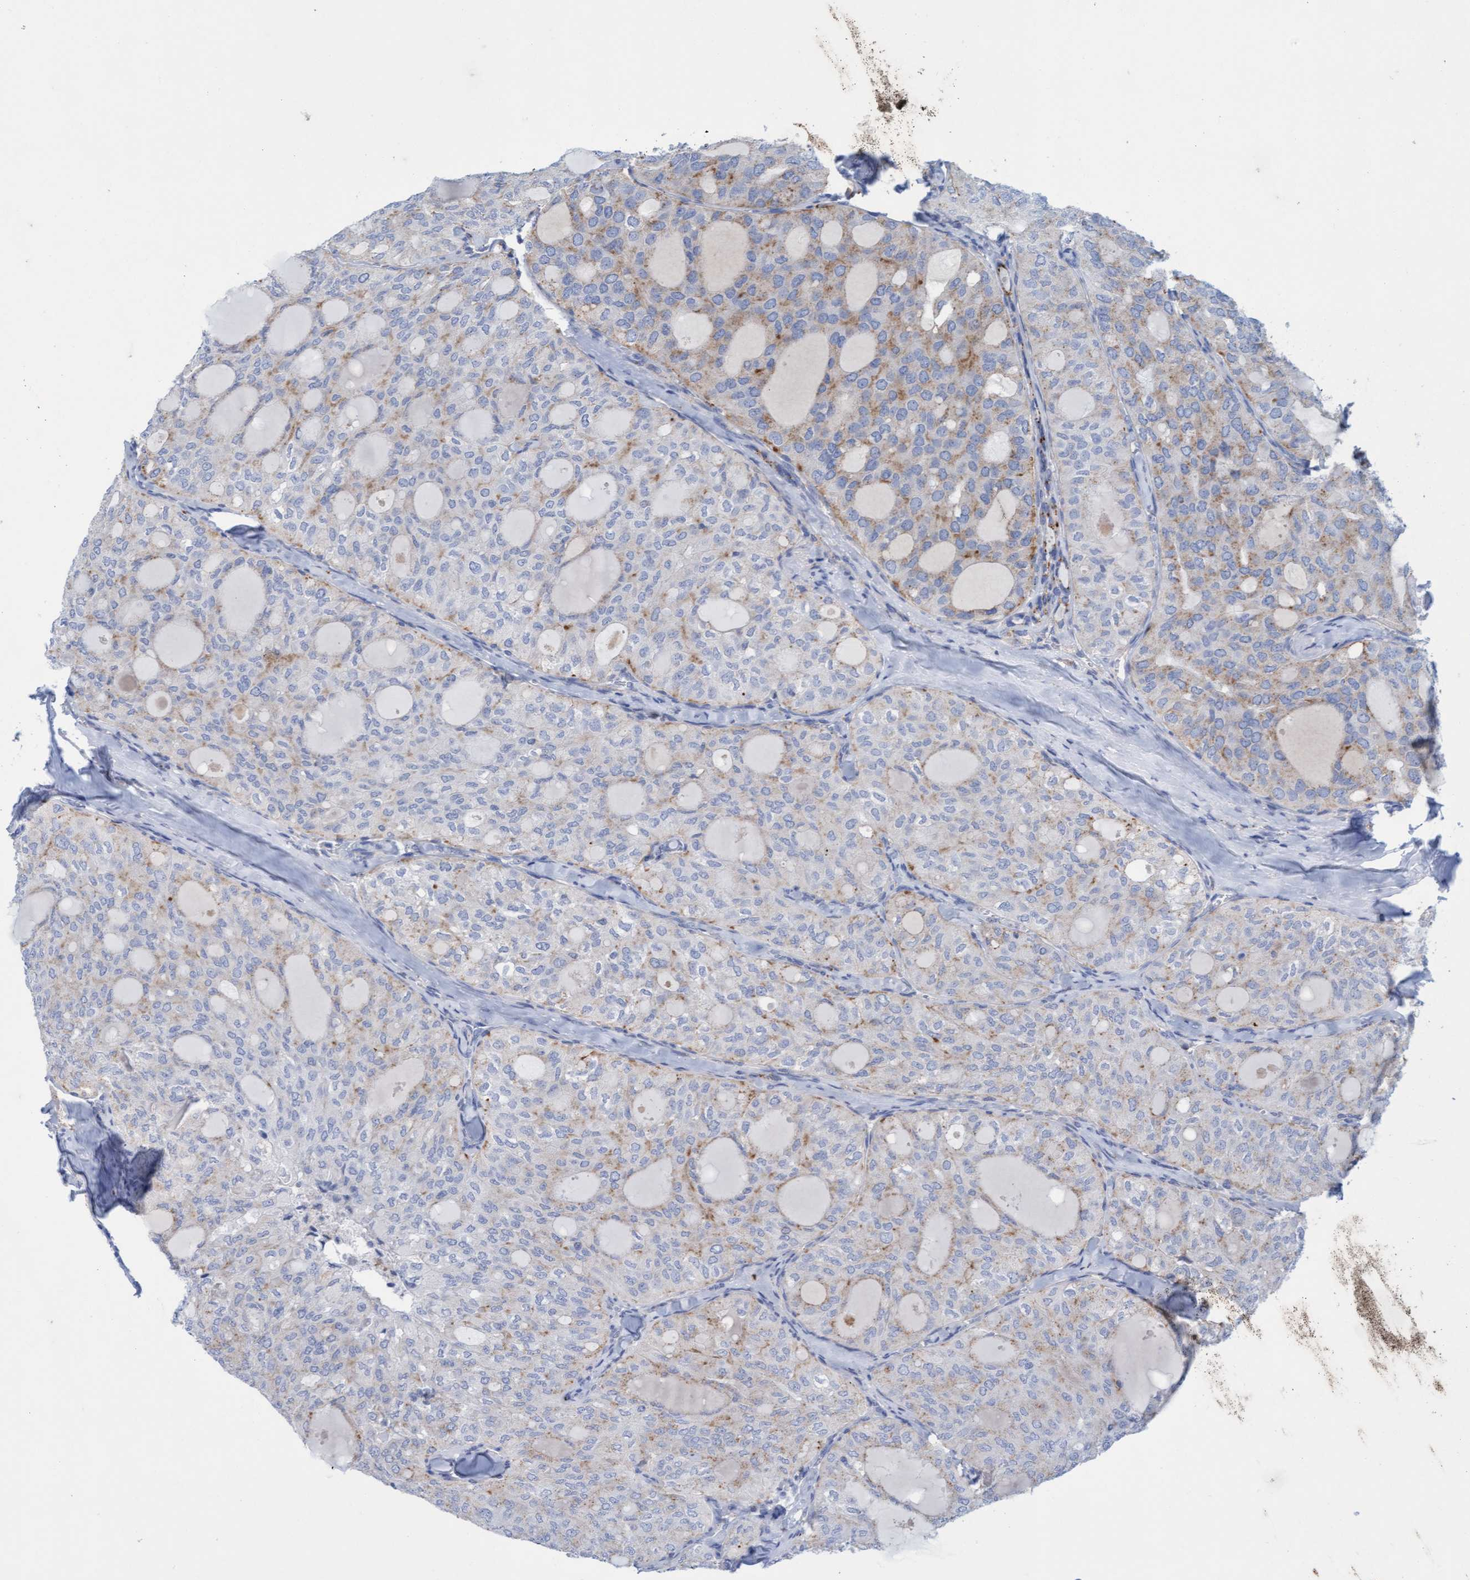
{"staining": {"intensity": "moderate", "quantity": "<25%", "location": "cytoplasmic/membranous"}, "tissue": "thyroid cancer", "cell_type": "Tumor cells", "image_type": "cancer", "snomed": [{"axis": "morphology", "description": "Follicular adenoma carcinoma, NOS"}, {"axis": "topography", "description": "Thyroid gland"}], "caption": "This histopathology image shows IHC staining of follicular adenoma carcinoma (thyroid), with low moderate cytoplasmic/membranous expression in about <25% of tumor cells.", "gene": "SGSH", "patient": {"sex": "male", "age": 75}}